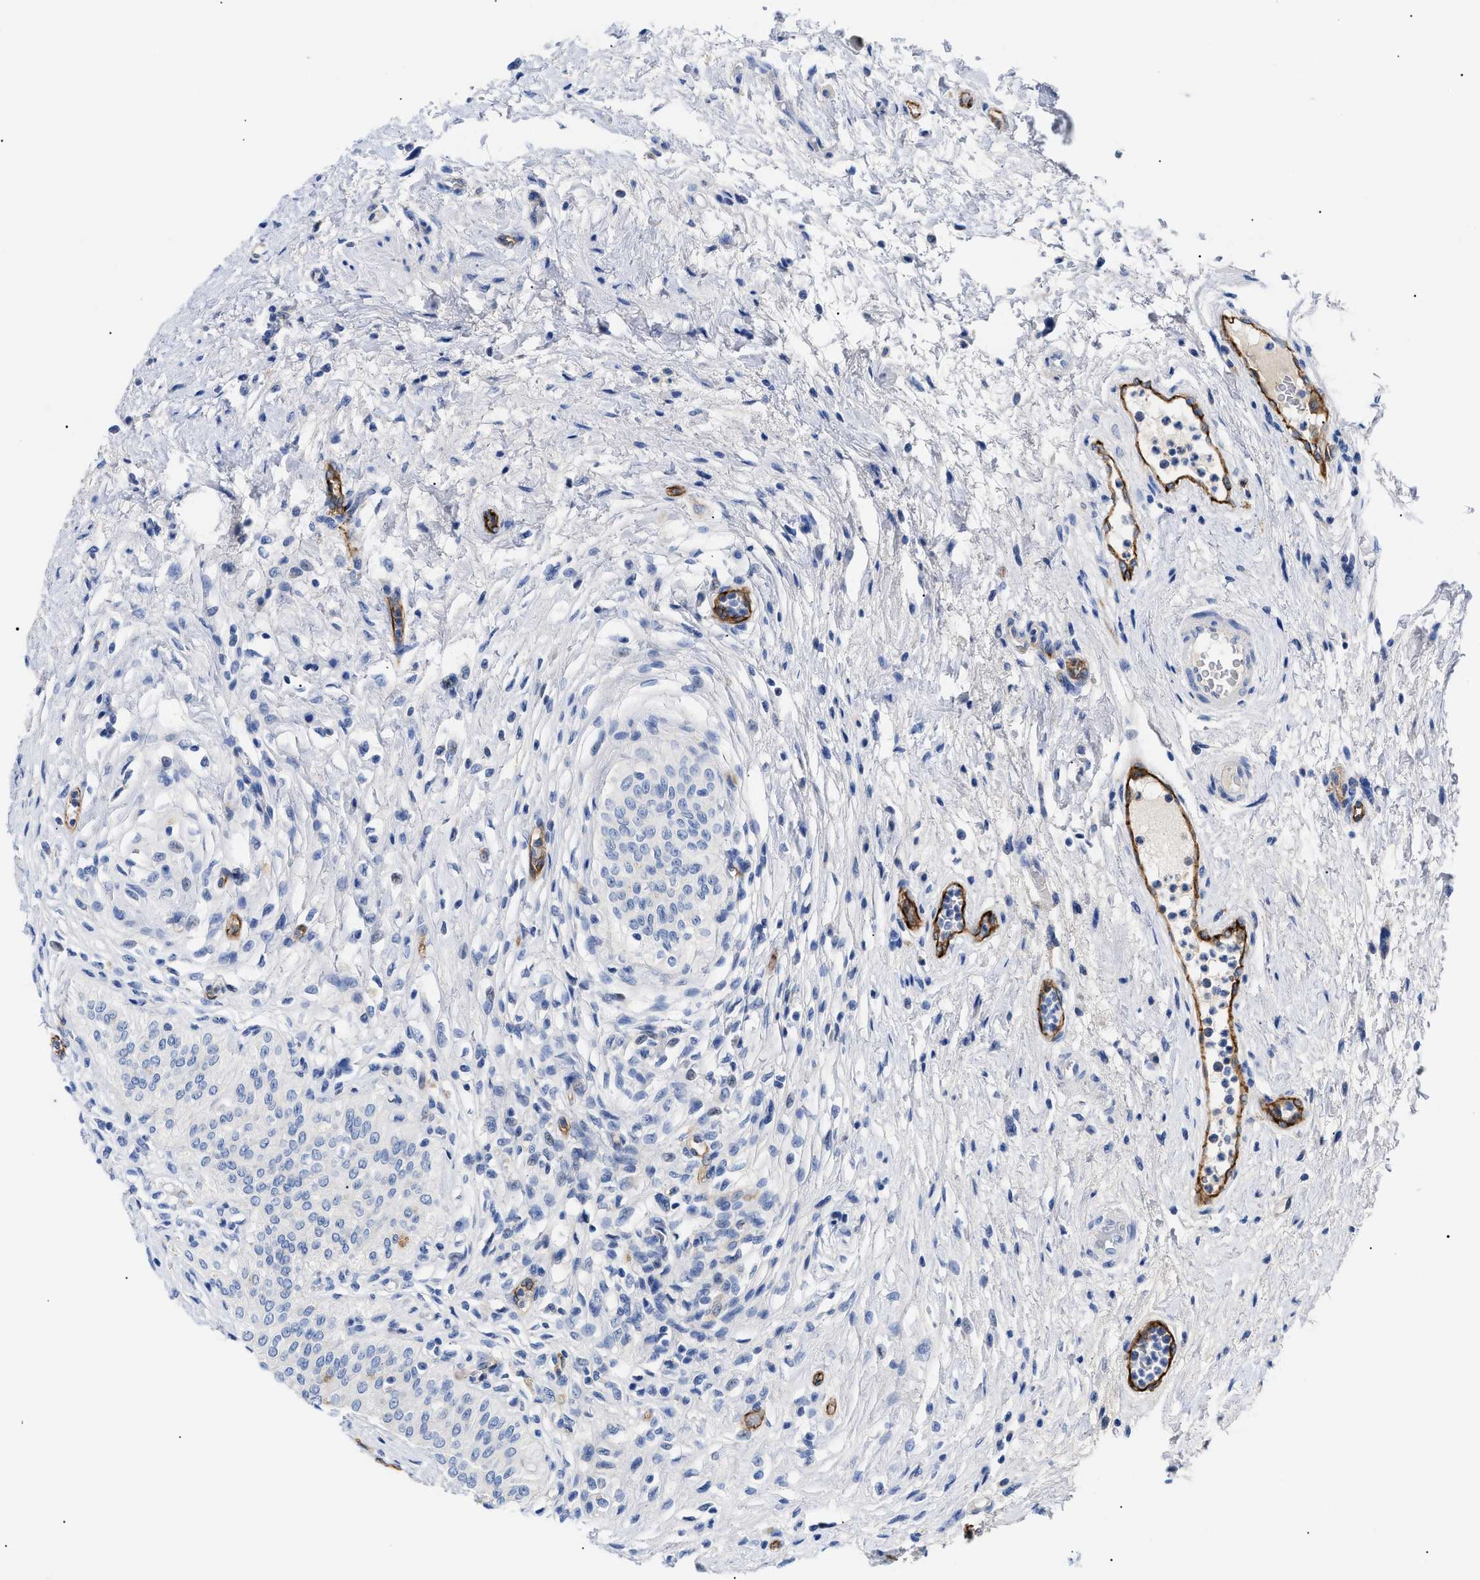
{"staining": {"intensity": "negative", "quantity": "none", "location": "none"}, "tissue": "urinary bladder", "cell_type": "Urothelial cells", "image_type": "normal", "snomed": [{"axis": "morphology", "description": "Normal tissue, NOS"}, {"axis": "topography", "description": "Urinary bladder"}], "caption": "Immunohistochemistry micrograph of normal urinary bladder stained for a protein (brown), which demonstrates no expression in urothelial cells.", "gene": "ACKR1", "patient": {"sex": "male", "age": 46}}